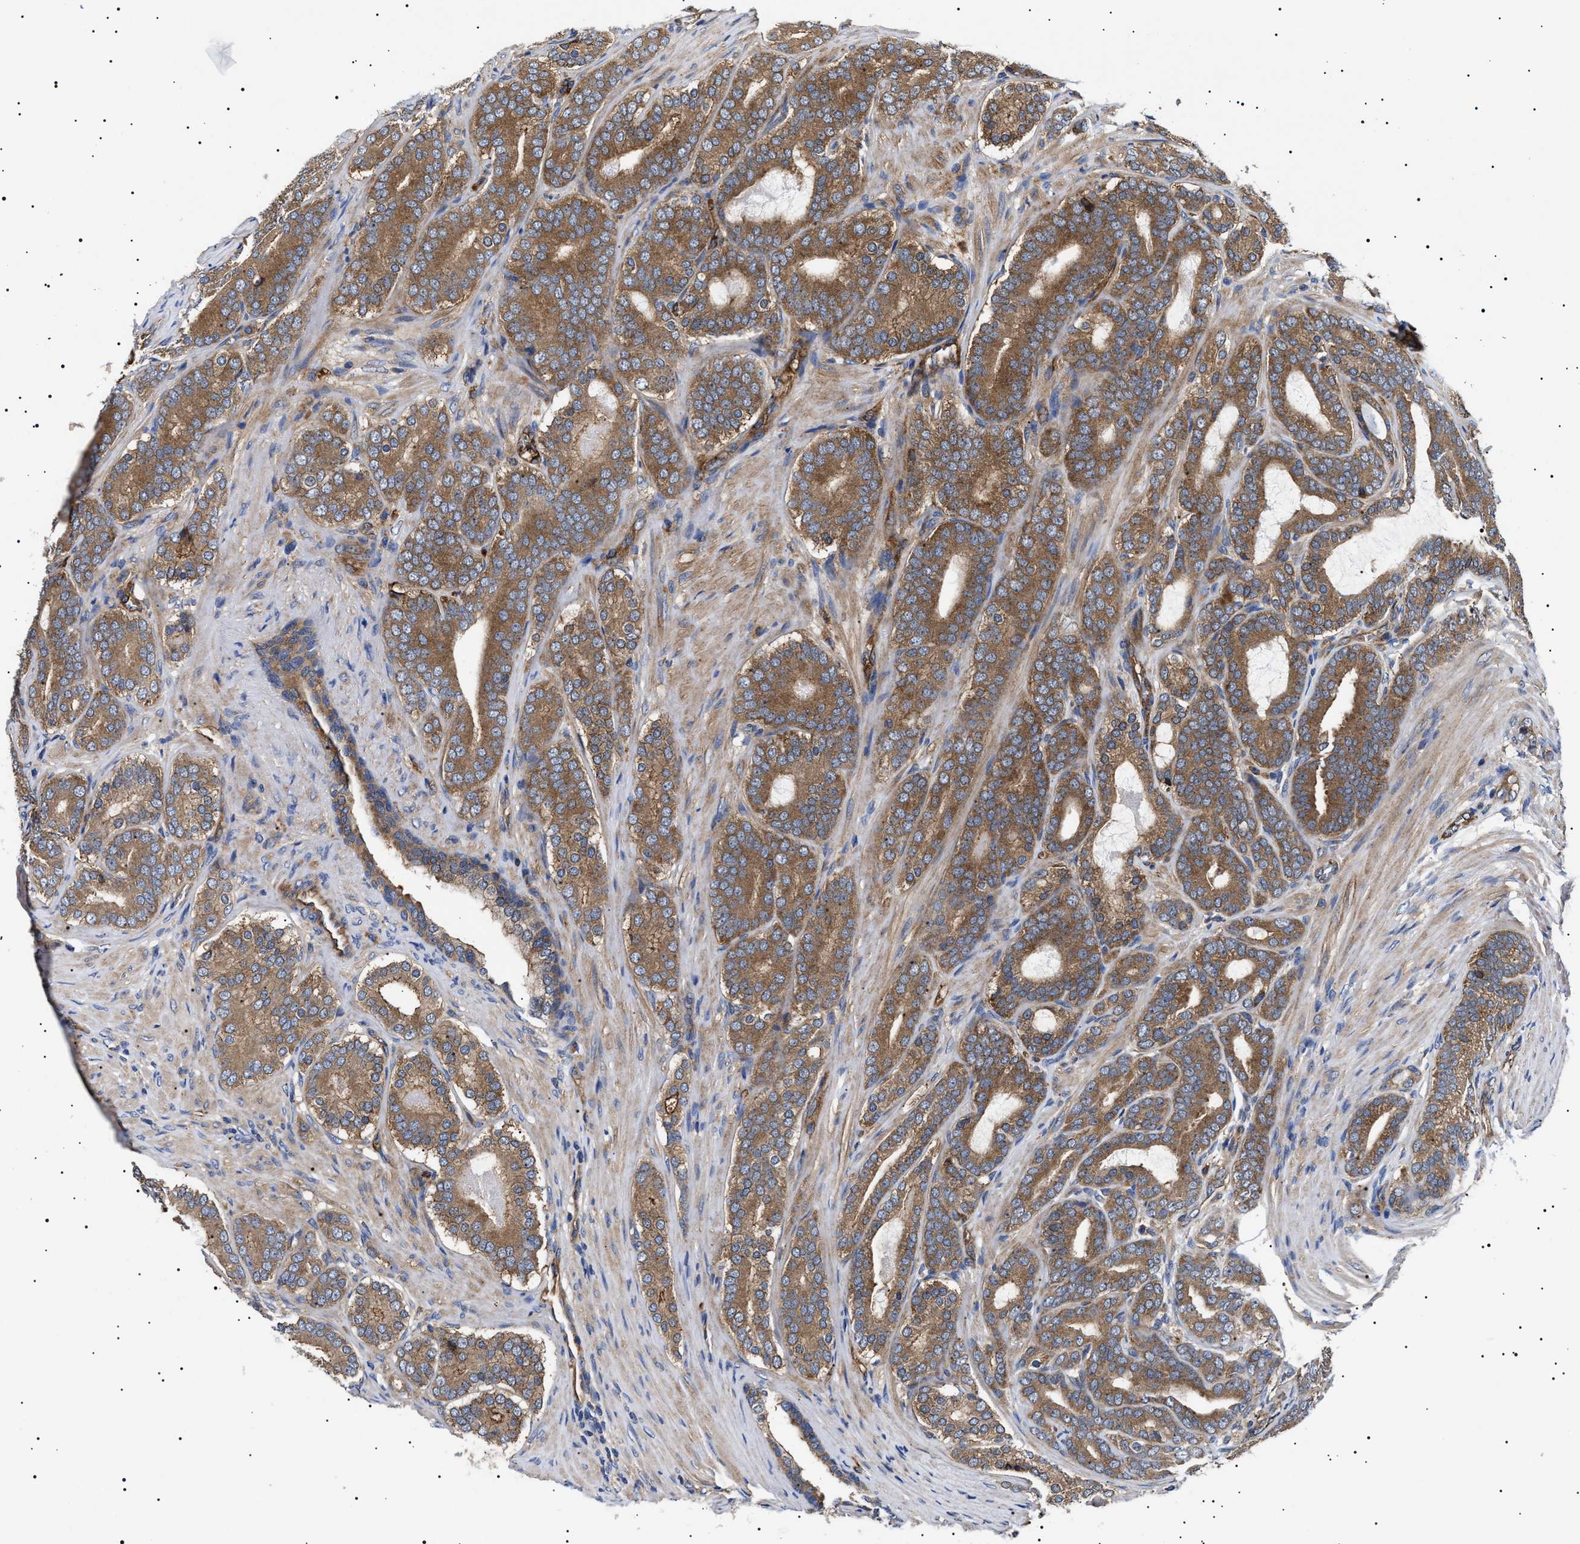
{"staining": {"intensity": "strong", "quantity": ">75%", "location": "cytoplasmic/membranous"}, "tissue": "prostate cancer", "cell_type": "Tumor cells", "image_type": "cancer", "snomed": [{"axis": "morphology", "description": "Adenocarcinoma, High grade"}, {"axis": "topography", "description": "Prostate"}], "caption": "About >75% of tumor cells in human prostate cancer (adenocarcinoma (high-grade)) display strong cytoplasmic/membranous protein expression as visualized by brown immunohistochemical staining.", "gene": "TPP2", "patient": {"sex": "male", "age": 60}}